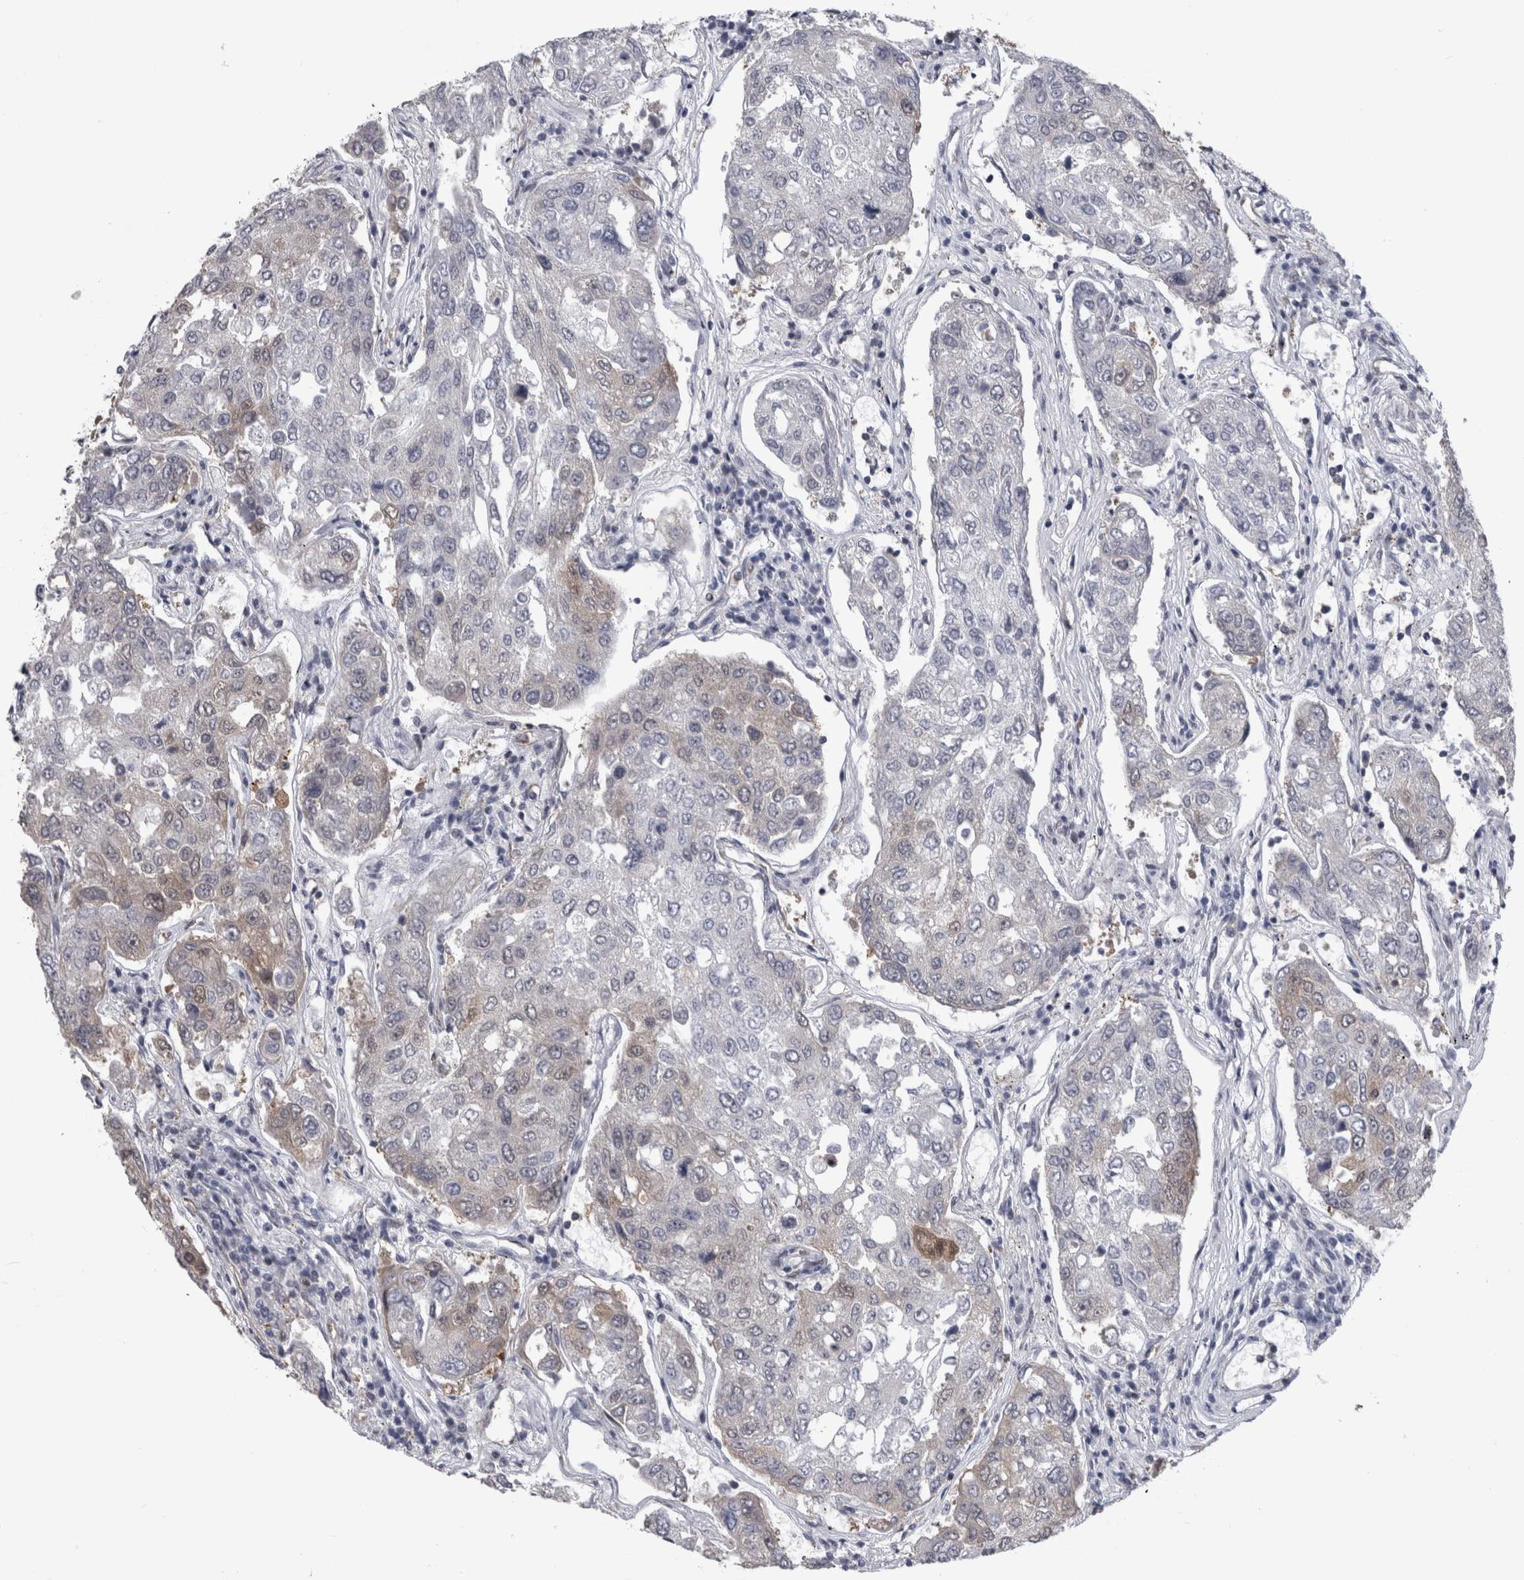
{"staining": {"intensity": "weak", "quantity": "<25%", "location": "cytoplasmic/membranous"}, "tissue": "urothelial cancer", "cell_type": "Tumor cells", "image_type": "cancer", "snomed": [{"axis": "morphology", "description": "Urothelial carcinoma, High grade"}, {"axis": "topography", "description": "Lymph node"}, {"axis": "topography", "description": "Urinary bladder"}], "caption": "An IHC micrograph of urothelial cancer is shown. There is no staining in tumor cells of urothelial cancer.", "gene": "ACOT7", "patient": {"sex": "male", "age": 51}}